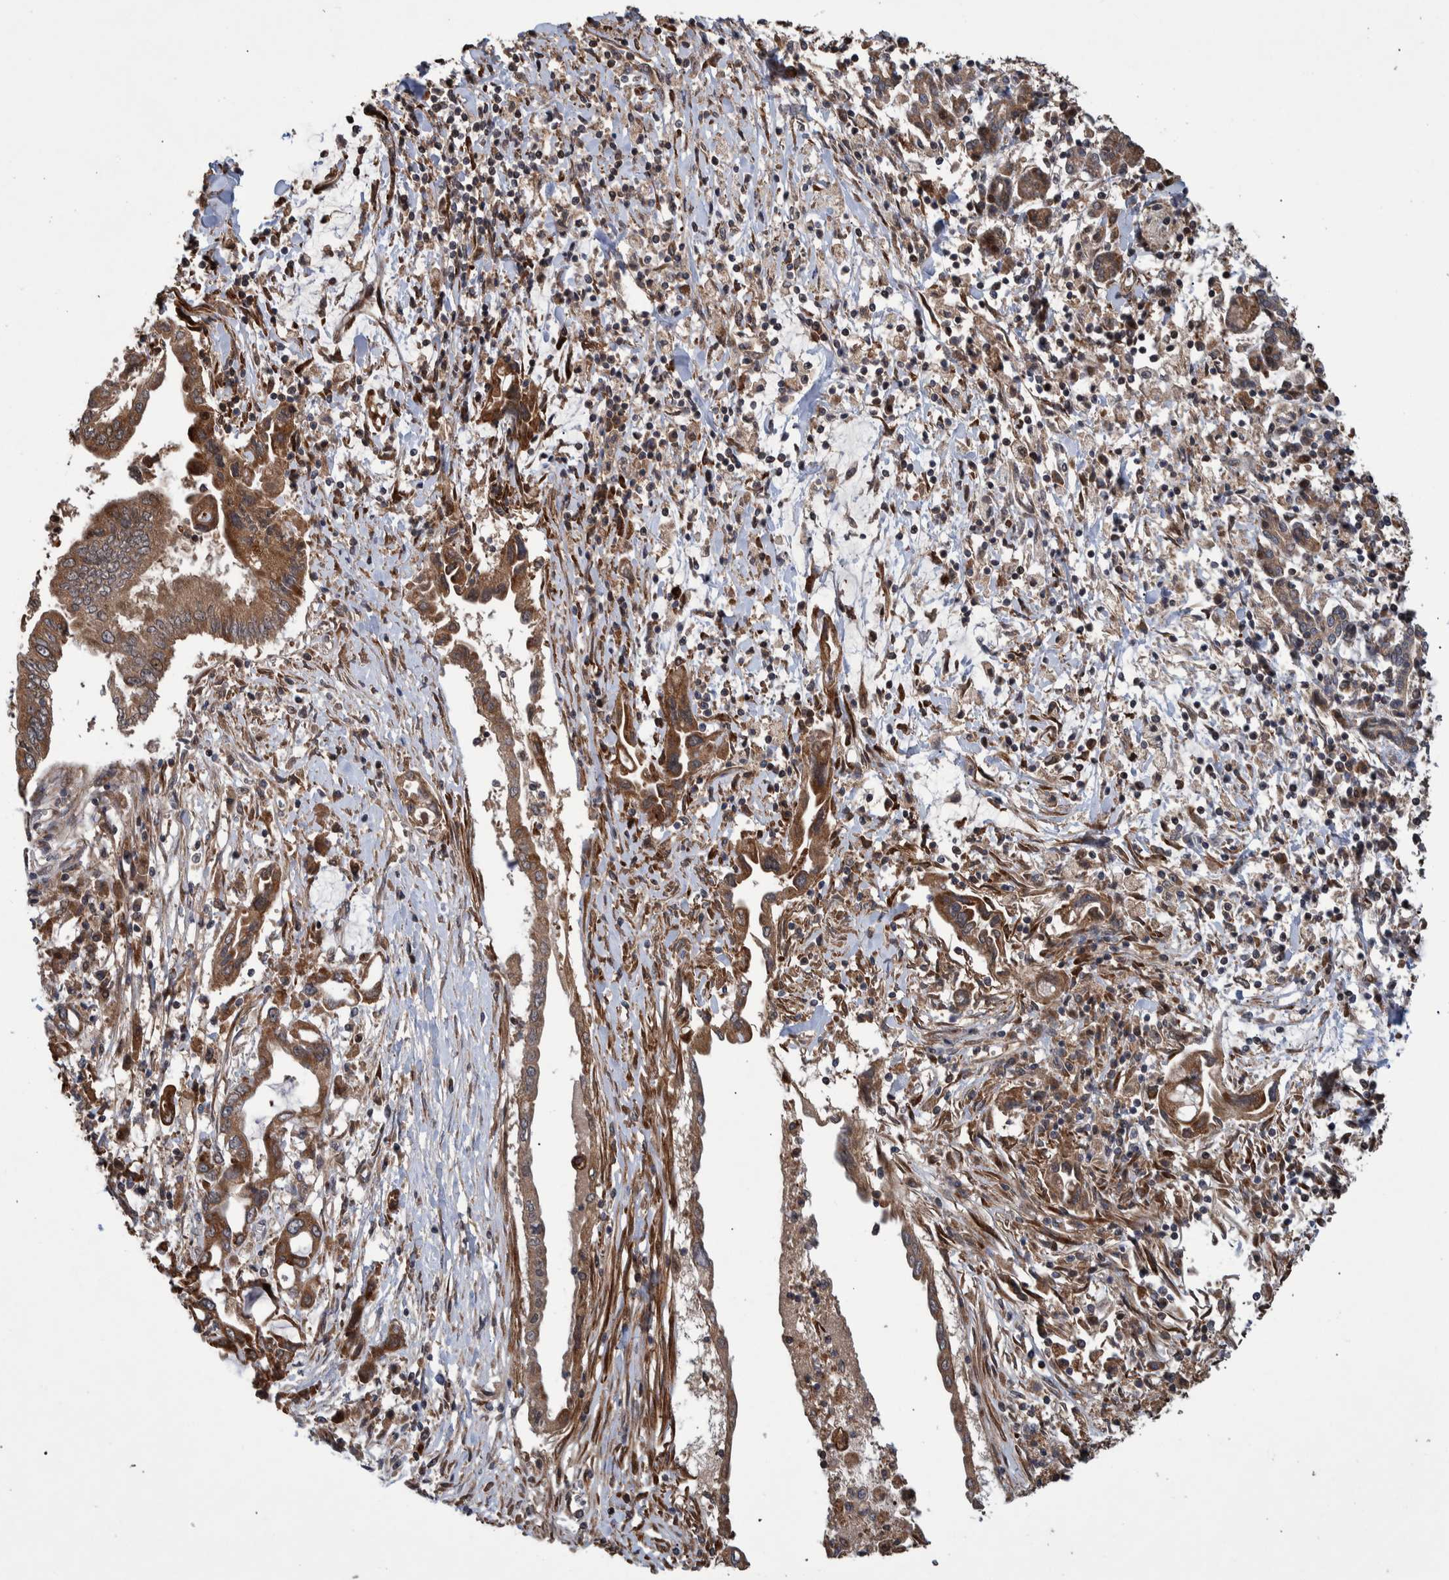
{"staining": {"intensity": "moderate", "quantity": ">75%", "location": "cytoplasmic/membranous"}, "tissue": "pancreatic cancer", "cell_type": "Tumor cells", "image_type": "cancer", "snomed": [{"axis": "morphology", "description": "Adenocarcinoma, NOS"}, {"axis": "topography", "description": "Pancreas"}], "caption": "IHC photomicrograph of adenocarcinoma (pancreatic) stained for a protein (brown), which displays medium levels of moderate cytoplasmic/membranous positivity in approximately >75% of tumor cells.", "gene": "B3GNTL1", "patient": {"sex": "female", "age": 57}}